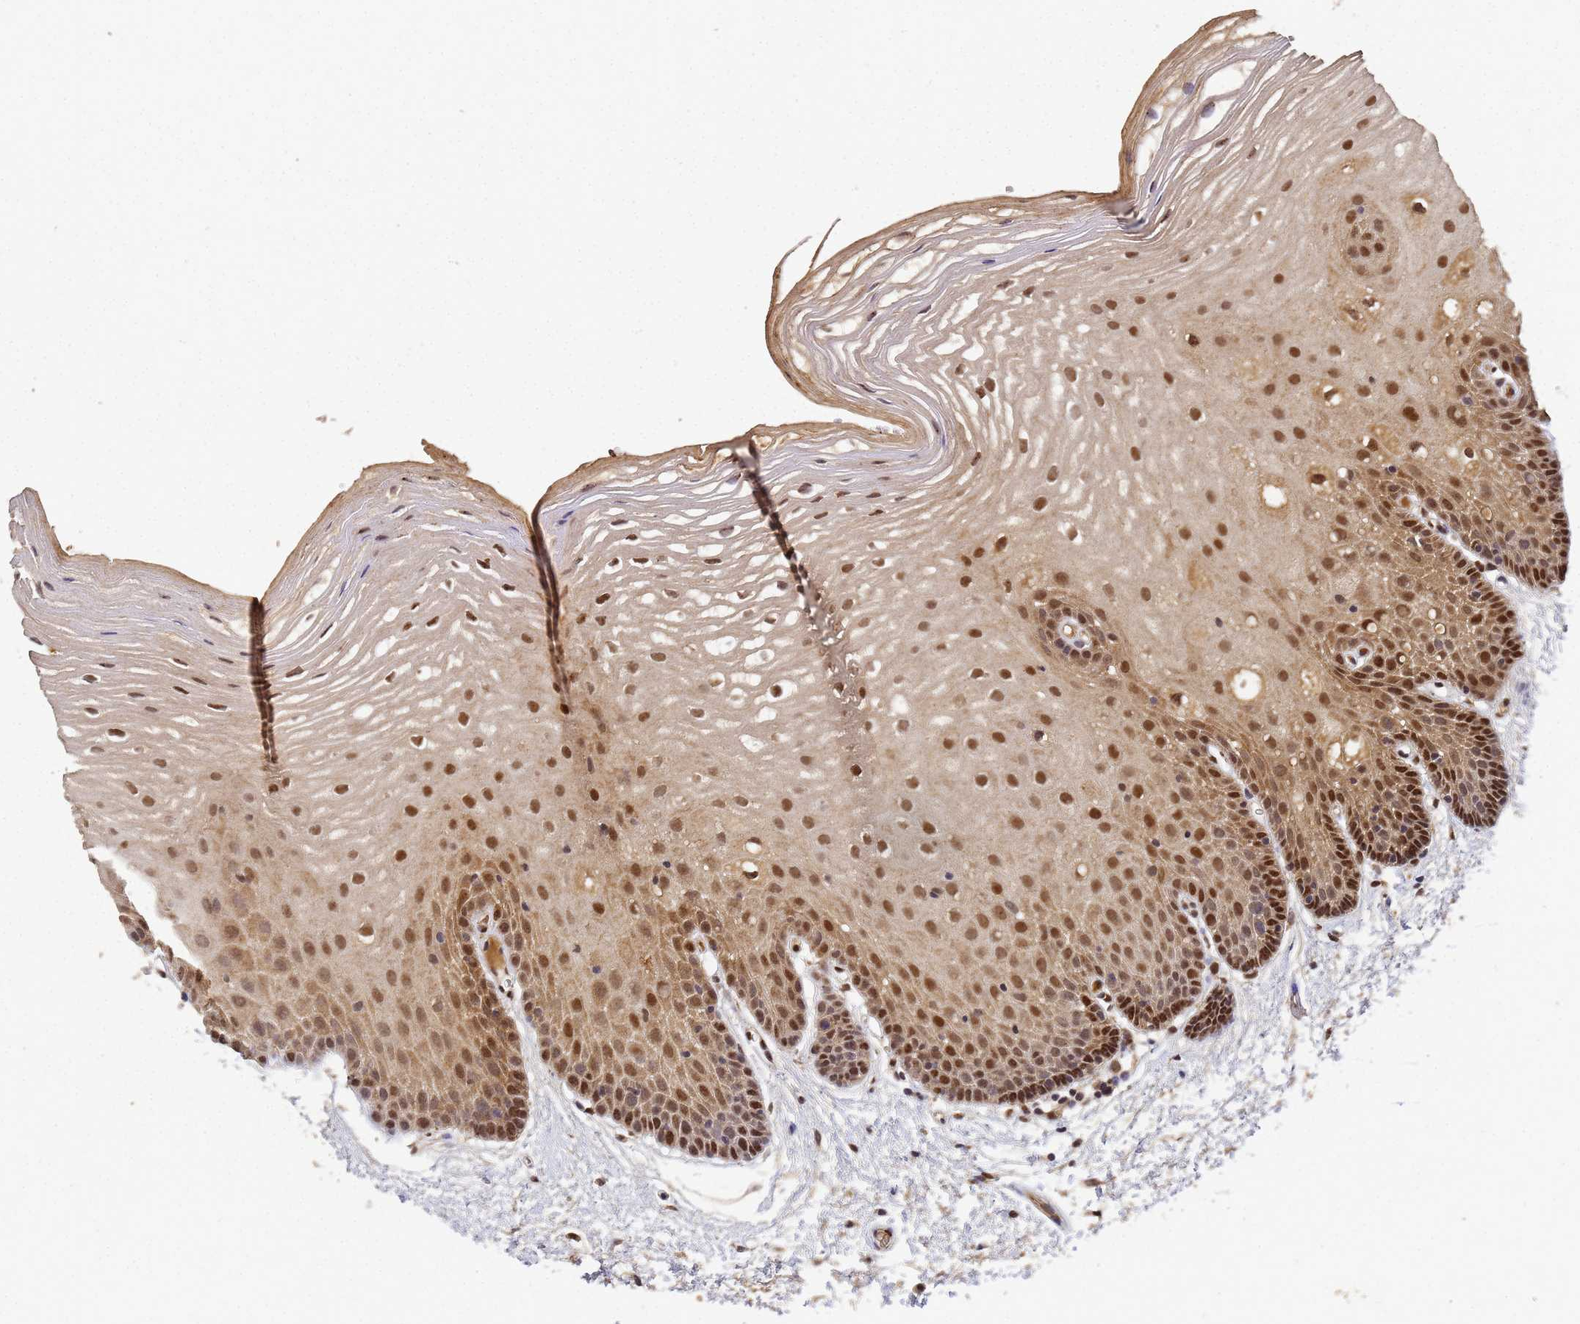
{"staining": {"intensity": "moderate", "quantity": ">75%", "location": "cytoplasmic/membranous,nuclear"}, "tissue": "oral mucosa", "cell_type": "Squamous epithelial cells", "image_type": "normal", "snomed": [{"axis": "morphology", "description": "Normal tissue, NOS"}, {"axis": "topography", "description": "Oral tissue"}, {"axis": "topography", "description": "Tounge, NOS"}], "caption": "Approximately >75% of squamous epithelial cells in benign human oral mucosa show moderate cytoplasmic/membranous,nuclear protein expression as visualized by brown immunohistochemical staining.", "gene": "SECISBP2", "patient": {"sex": "female", "age": 73}}